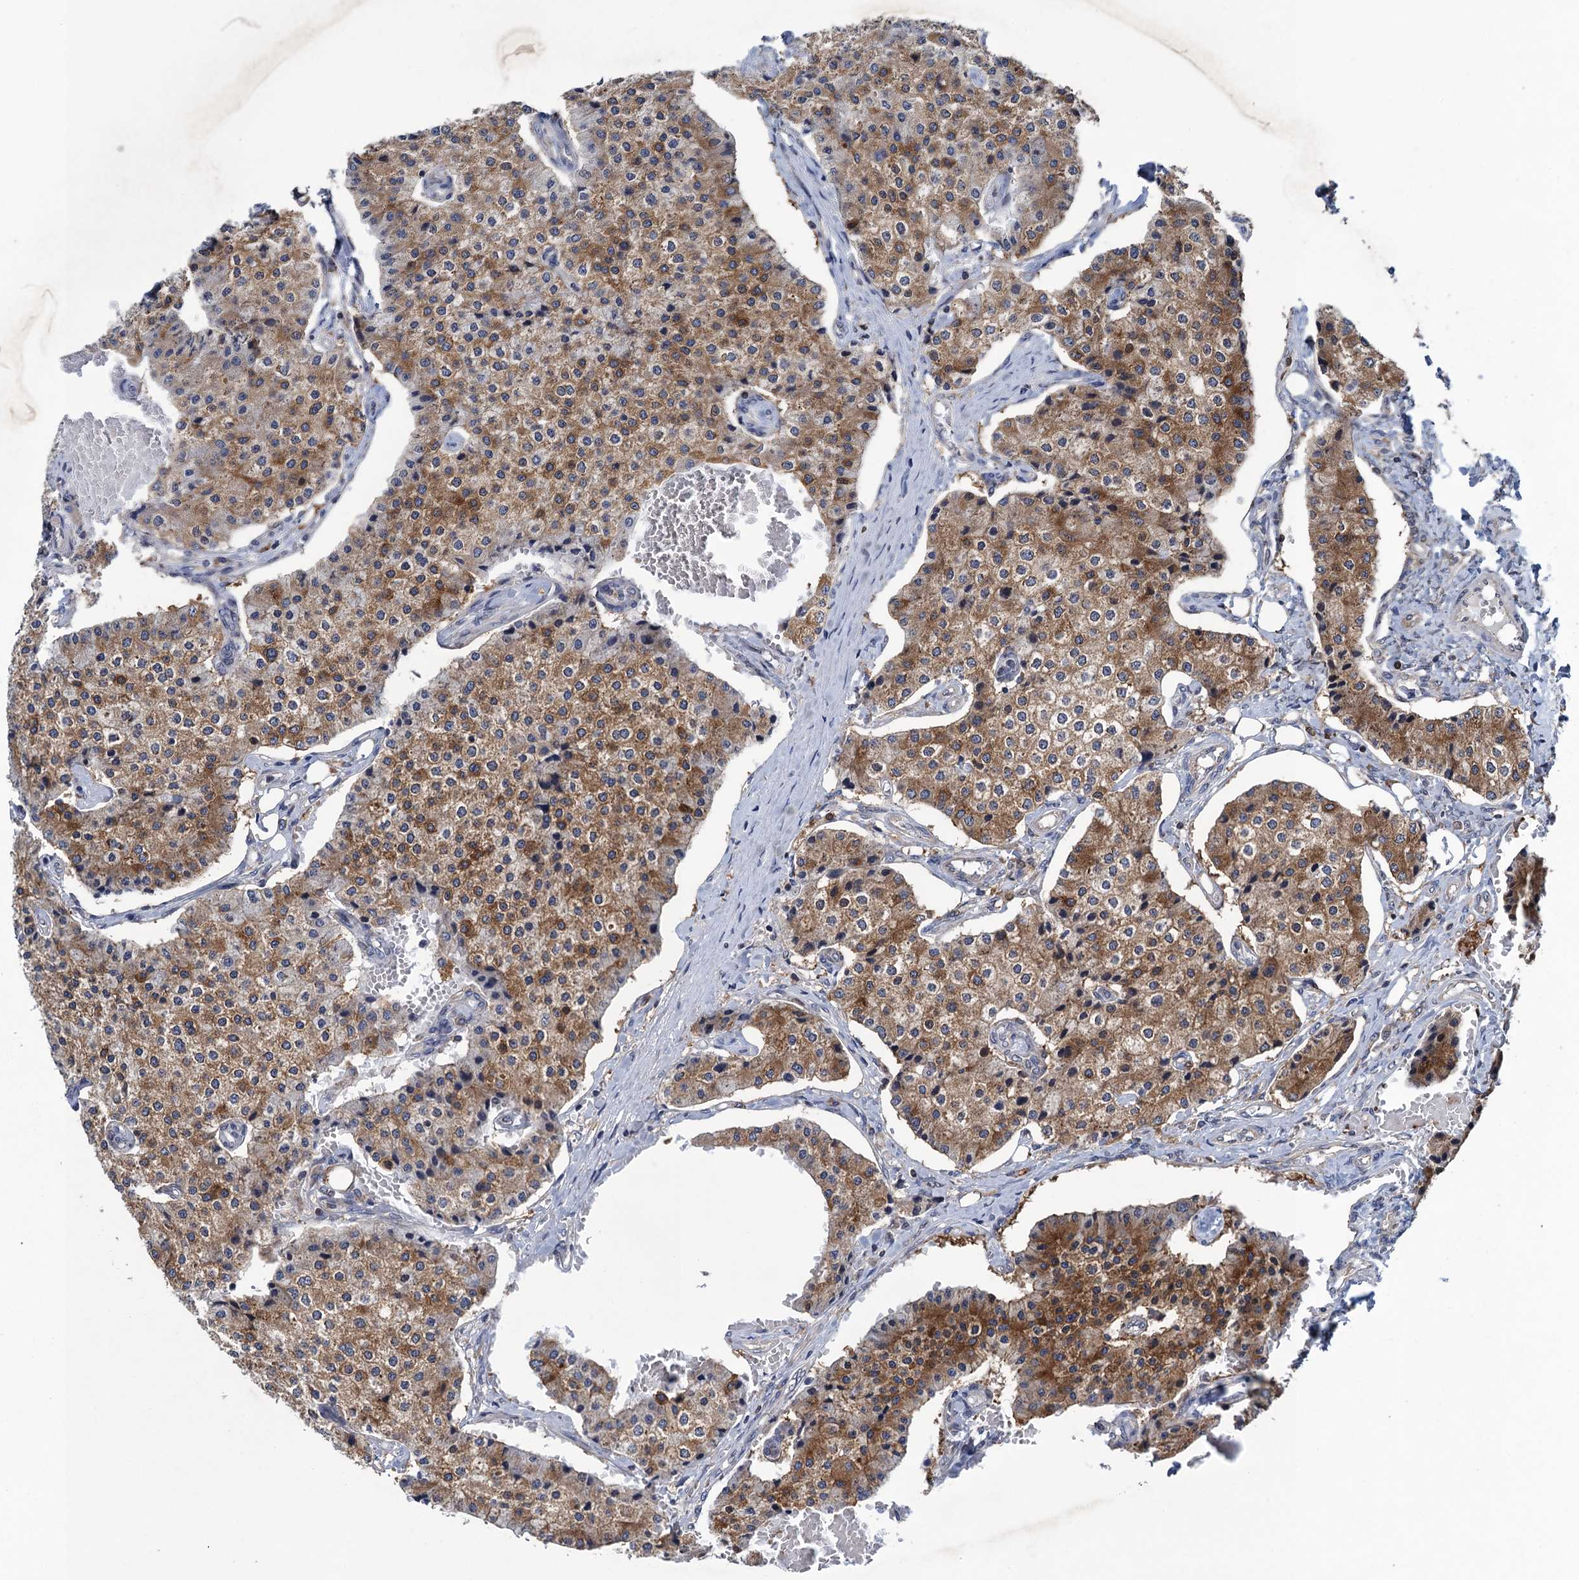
{"staining": {"intensity": "moderate", "quantity": ">75%", "location": "cytoplasmic/membranous"}, "tissue": "carcinoid", "cell_type": "Tumor cells", "image_type": "cancer", "snomed": [{"axis": "morphology", "description": "Carcinoid, malignant, NOS"}, {"axis": "topography", "description": "Colon"}], "caption": "Immunohistochemistry (DAB (3,3'-diaminobenzidine)) staining of carcinoid shows moderate cytoplasmic/membranous protein expression in about >75% of tumor cells.", "gene": "CNTN5", "patient": {"sex": "female", "age": 52}}